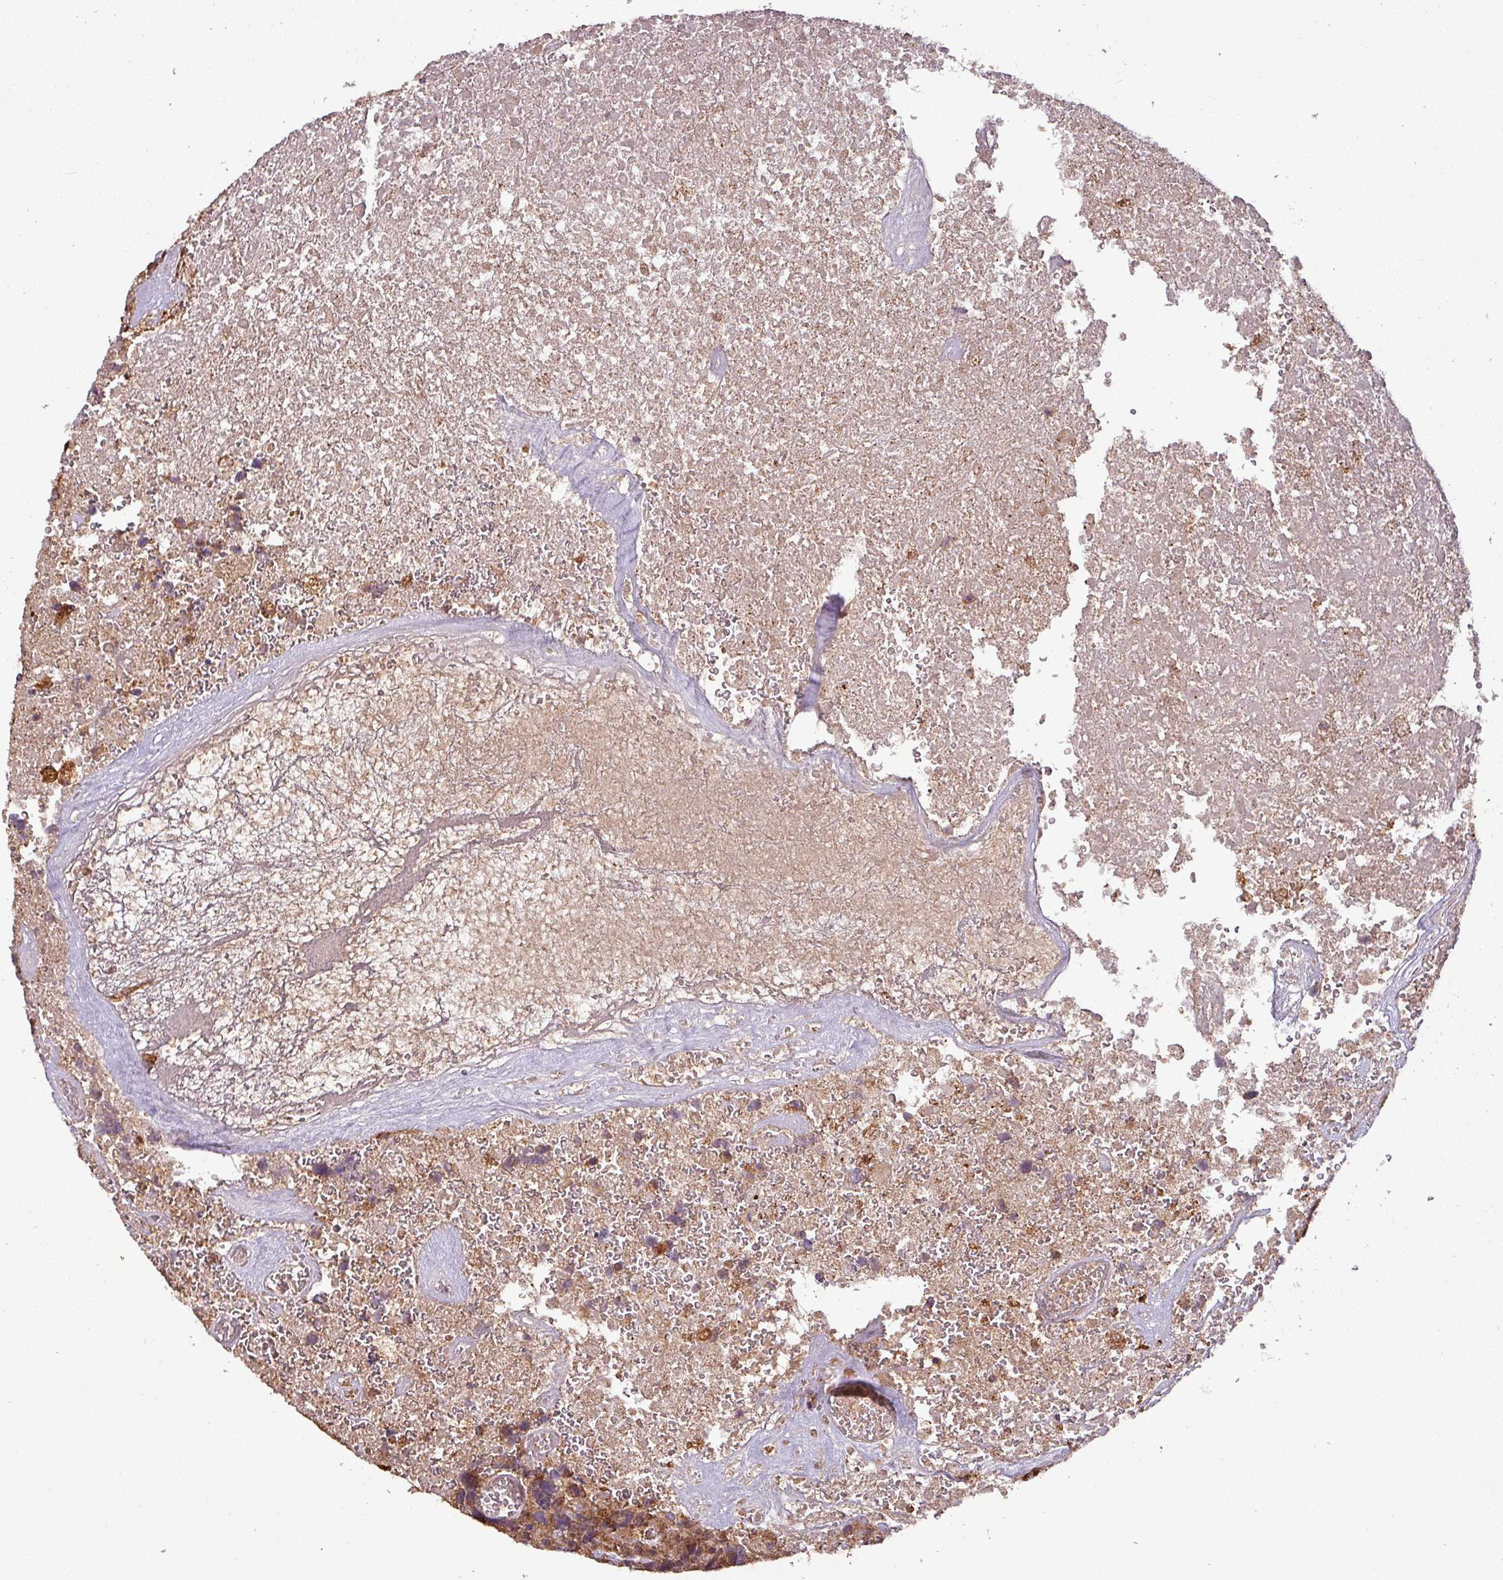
{"staining": {"intensity": "moderate", "quantity": ">75%", "location": "cytoplasmic/membranous,nuclear"}, "tissue": "glioma", "cell_type": "Tumor cells", "image_type": "cancer", "snomed": [{"axis": "morphology", "description": "Glioma, malignant, High grade"}, {"axis": "topography", "description": "Brain"}], "caption": "An immunohistochemistry image of tumor tissue is shown. Protein staining in brown highlights moderate cytoplasmic/membranous and nuclear positivity in glioma within tumor cells.", "gene": "NT5C3A", "patient": {"sex": "male", "age": 69}}